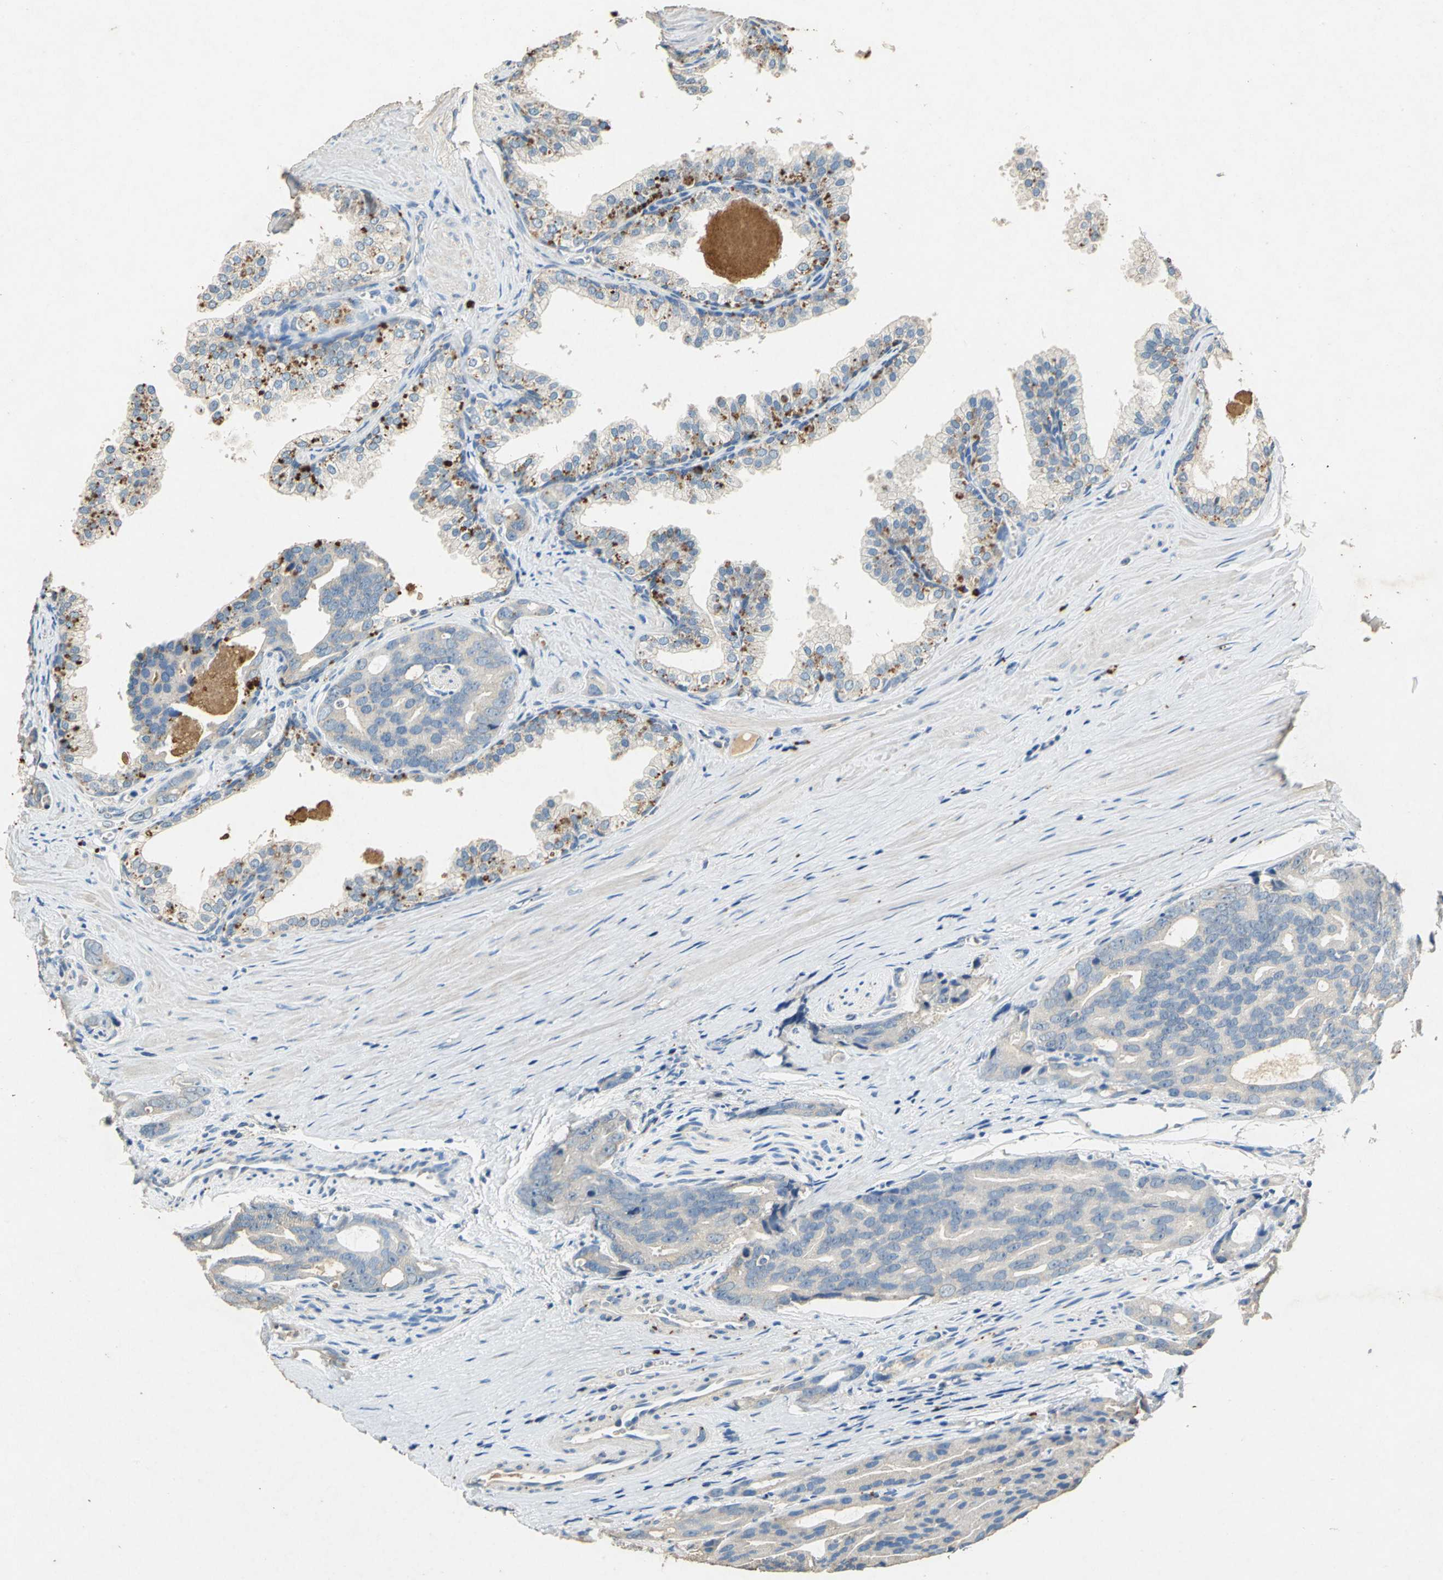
{"staining": {"intensity": "weak", "quantity": ">75%", "location": "cytoplasmic/membranous"}, "tissue": "prostate cancer", "cell_type": "Tumor cells", "image_type": "cancer", "snomed": [{"axis": "morphology", "description": "Adenocarcinoma, Medium grade"}, {"axis": "topography", "description": "Prostate"}], "caption": "The photomicrograph displays immunohistochemical staining of prostate cancer (medium-grade adenocarcinoma). There is weak cytoplasmic/membranous staining is appreciated in about >75% of tumor cells.", "gene": "ADAMTS5", "patient": {"sex": "male", "age": 53}}